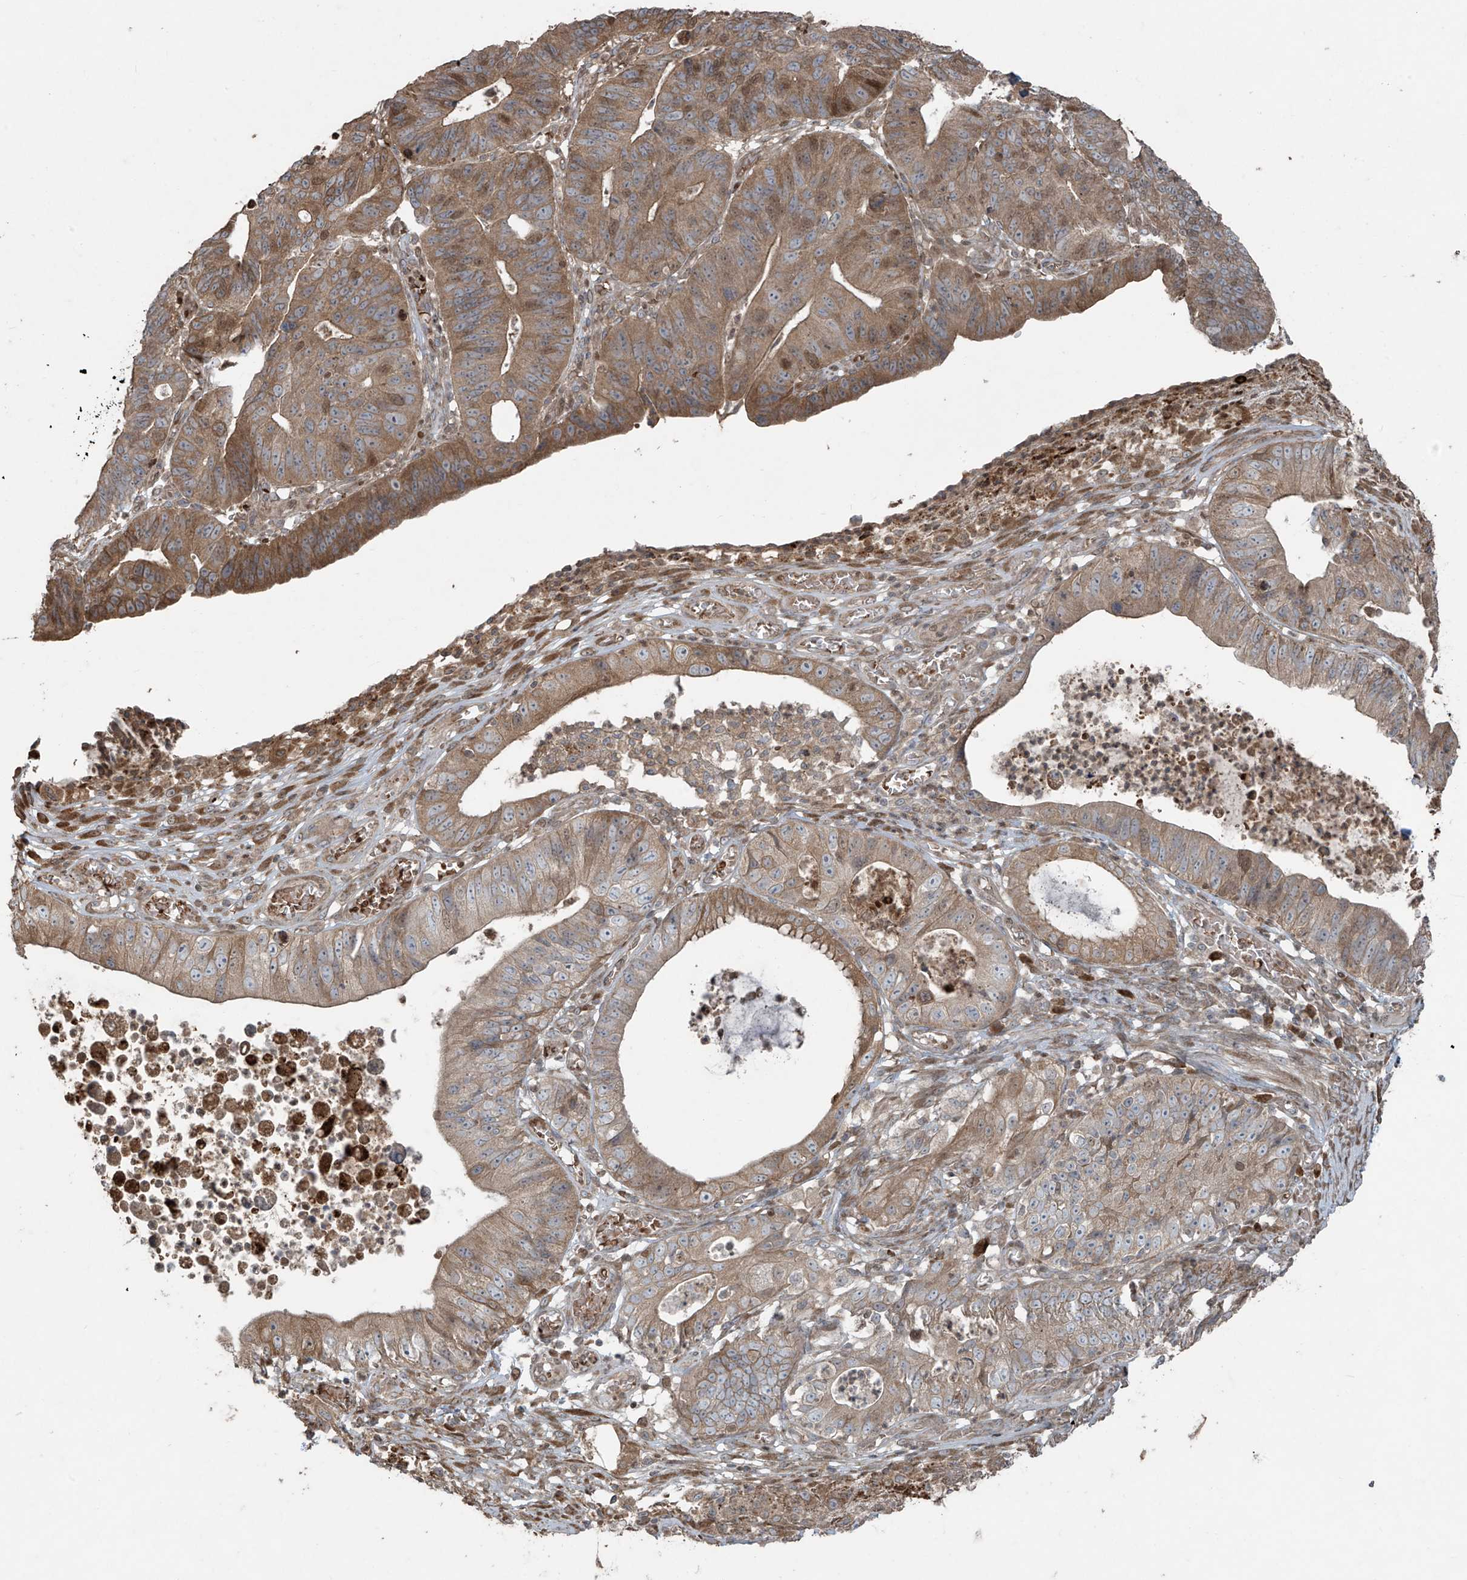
{"staining": {"intensity": "moderate", "quantity": ">75%", "location": "cytoplasmic/membranous"}, "tissue": "stomach cancer", "cell_type": "Tumor cells", "image_type": "cancer", "snomed": [{"axis": "morphology", "description": "Adenocarcinoma, NOS"}, {"axis": "topography", "description": "Stomach"}], "caption": "IHC (DAB (3,3'-diaminobenzidine)) staining of stomach adenocarcinoma demonstrates moderate cytoplasmic/membranous protein expression in about >75% of tumor cells.", "gene": "TTC22", "patient": {"sex": "male", "age": 59}}